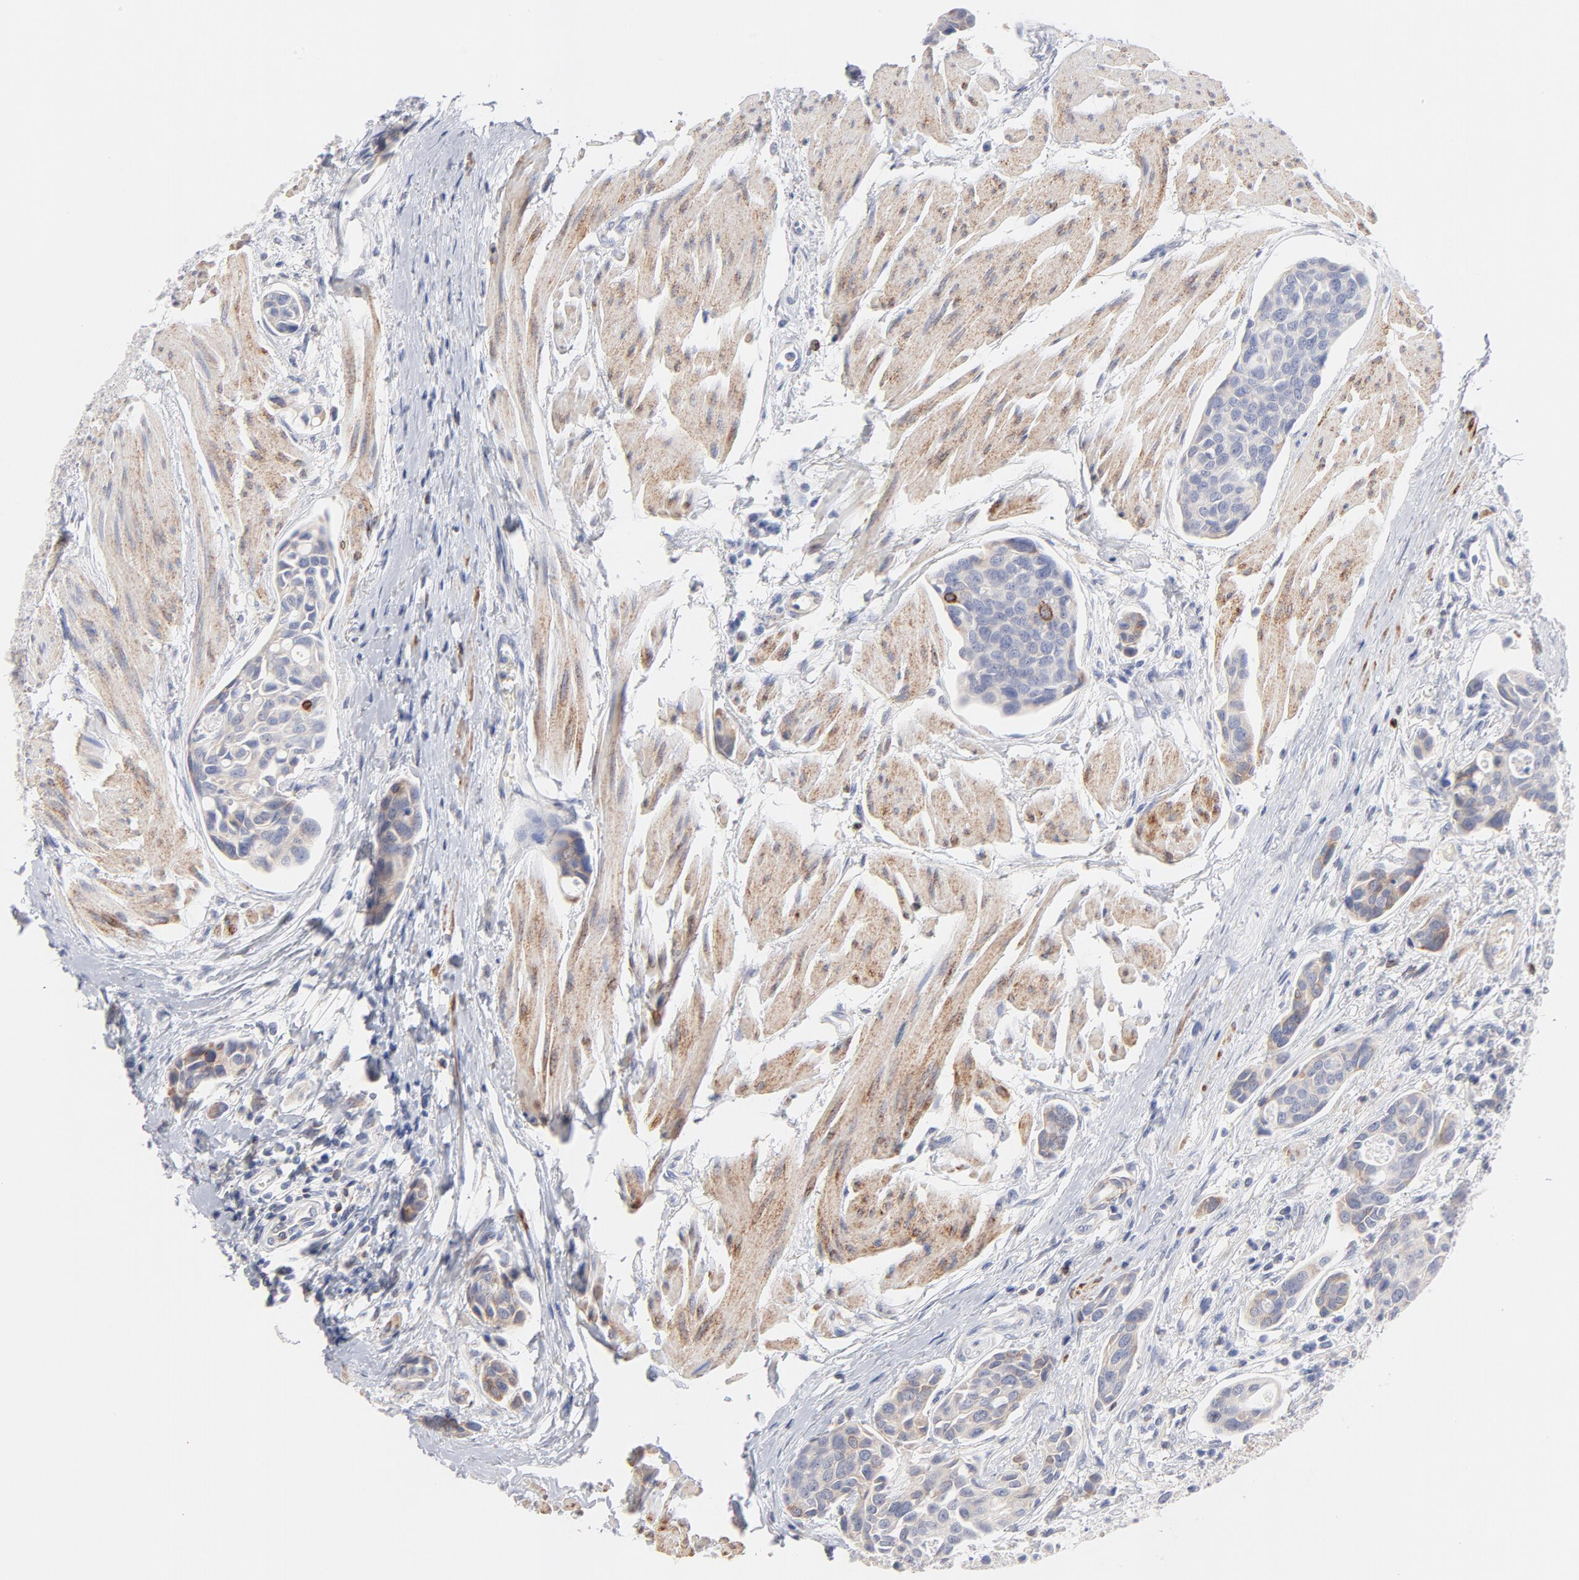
{"staining": {"intensity": "moderate", "quantity": "<25%", "location": "cytoplasmic/membranous"}, "tissue": "urothelial cancer", "cell_type": "Tumor cells", "image_type": "cancer", "snomed": [{"axis": "morphology", "description": "Urothelial carcinoma, High grade"}, {"axis": "topography", "description": "Urinary bladder"}], "caption": "The immunohistochemical stain labels moderate cytoplasmic/membranous positivity in tumor cells of high-grade urothelial carcinoma tissue.", "gene": "MID1", "patient": {"sex": "male", "age": 78}}